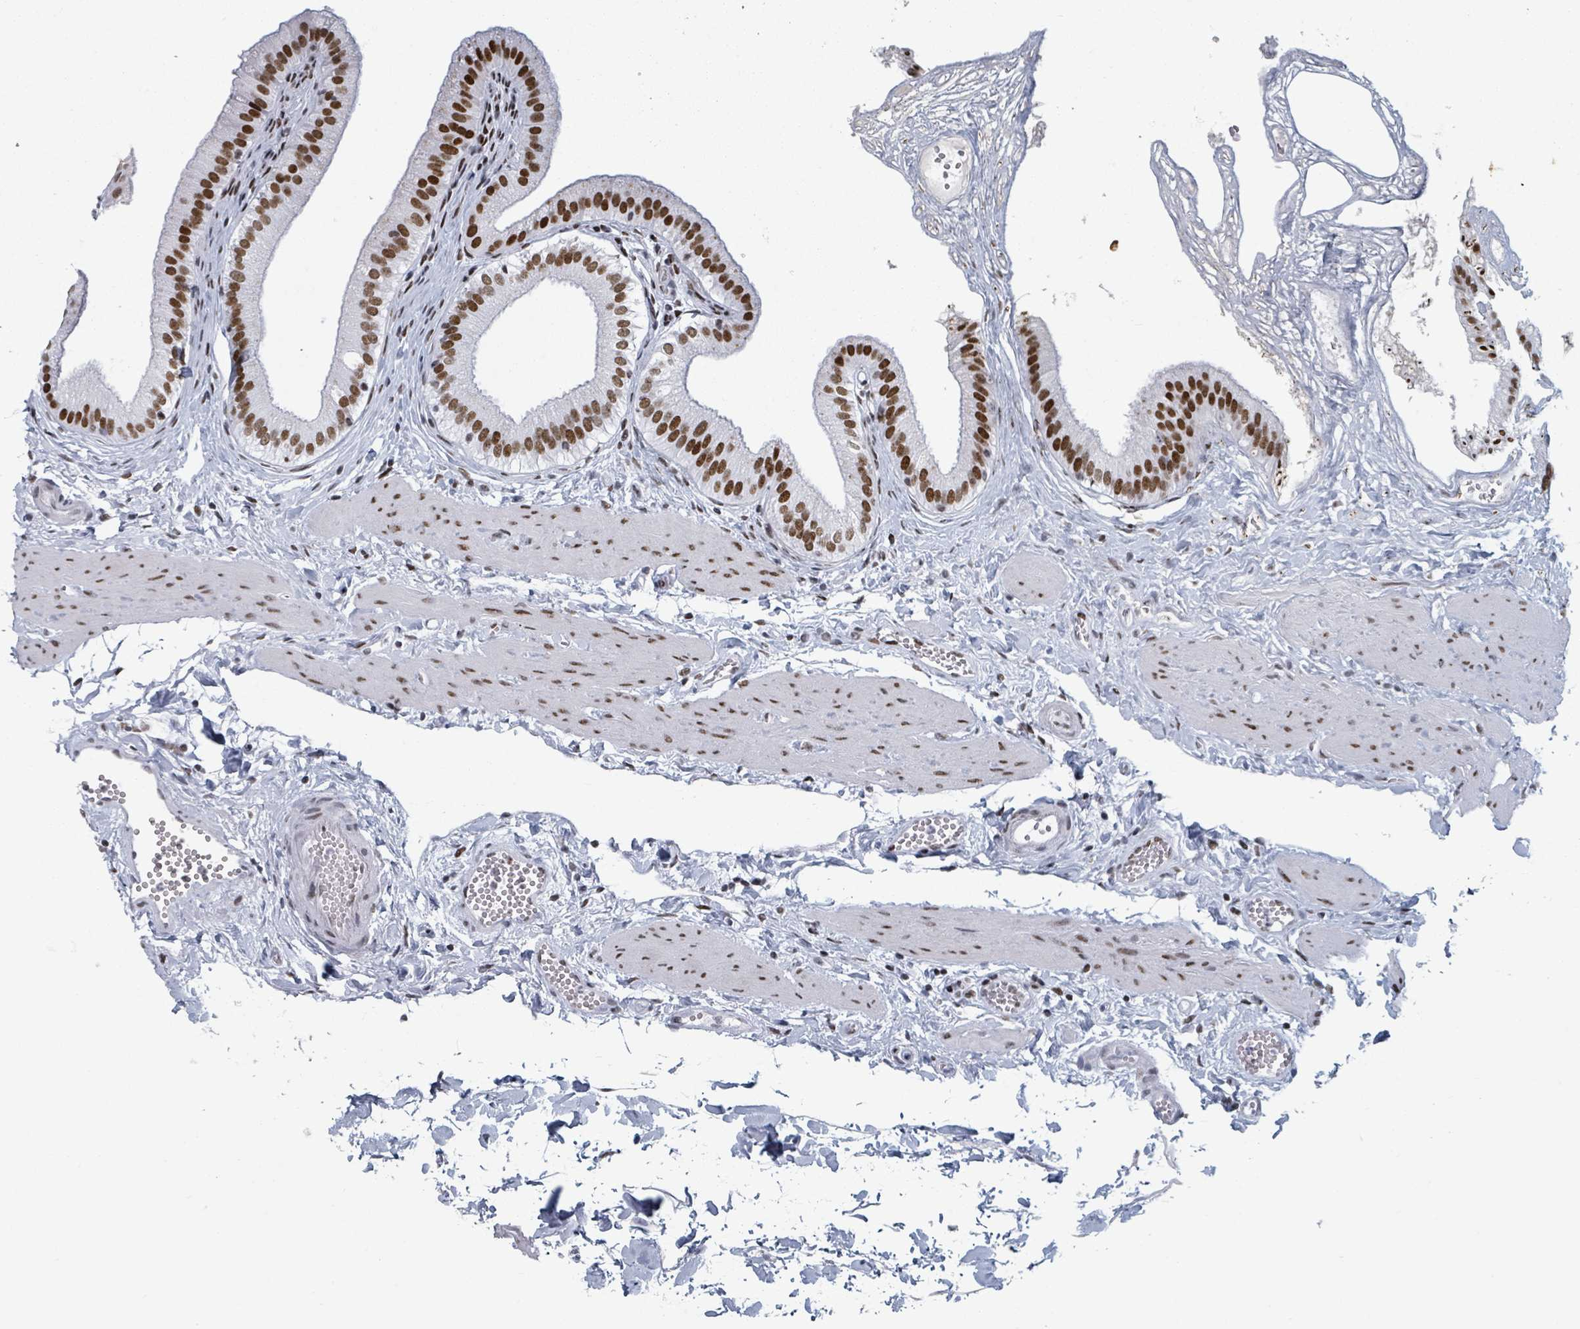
{"staining": {"intensity": "strong", "quantity": ">75%", "location": "nuclear"}, "tissue": "gallbladder", "cell_type": "Glandular cells", "image_type": "normal", "snomed": [{"axis": "morphology", "description": "Normal tissue, NOS"}, {"axis": "topography", "description": "Gallbladder"}], "caption": "Protein staining reveals strong nuclear expression in about >75% of glandular cells in normal gallbladder. (brown staining indicates protein expression, while blue staining denotes nuclei).", "gene": "DHX16", "patient": {"sex": "female", "age": 54}}